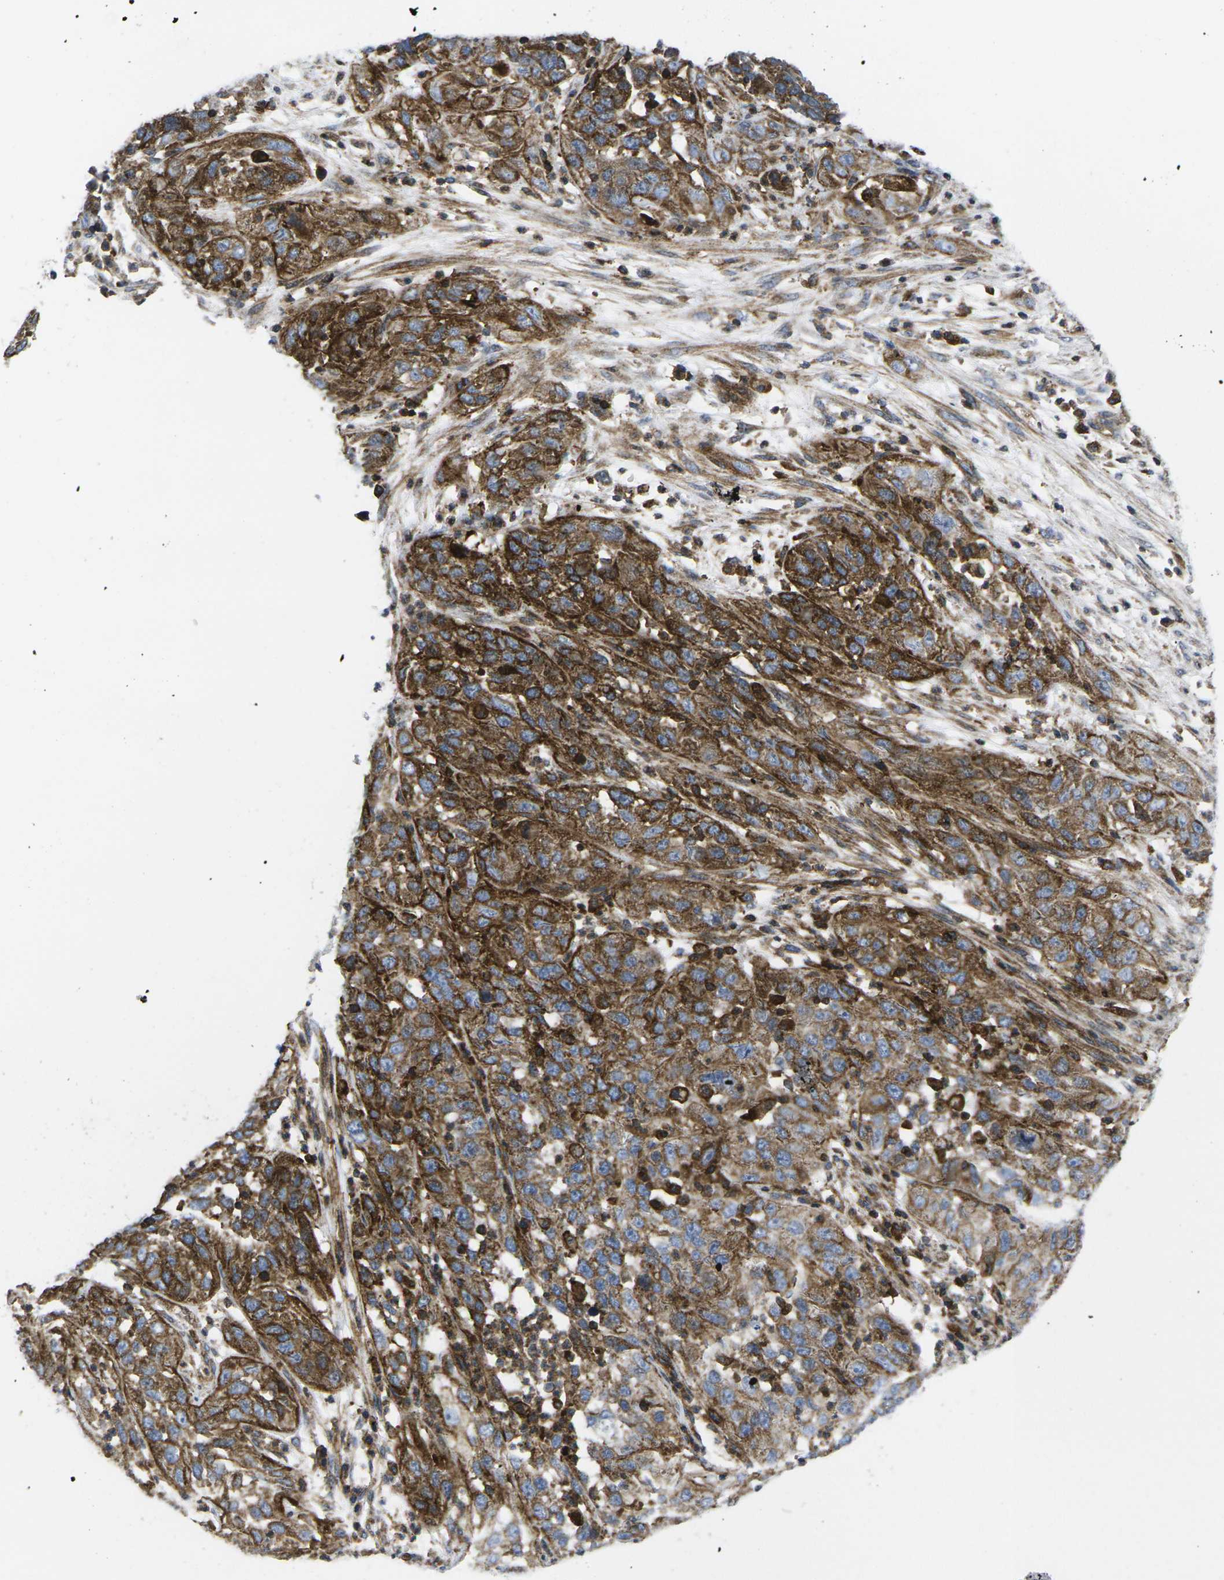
{"staining": {"intensity": "strong", "quantity": ">75%", "location": "cytoplasmic/membranous"}, "tissue": "cervical cancer", "cell_type": "Tumor cells", "image_type": "cancer", "snomed": [{"axis": "morphology", "description": "Squamous cell carcinoma, NOS"}, {"axis": "topography", "description": "Cervix"}], "caption": "Strong cytoplasmic/membranous protein positivity is seen in approximately >75% of tumor cells in cervical squamous cell carcinoma.", "gene": "IQGAP1", "patient": {"sex": "female", "age": 32}}